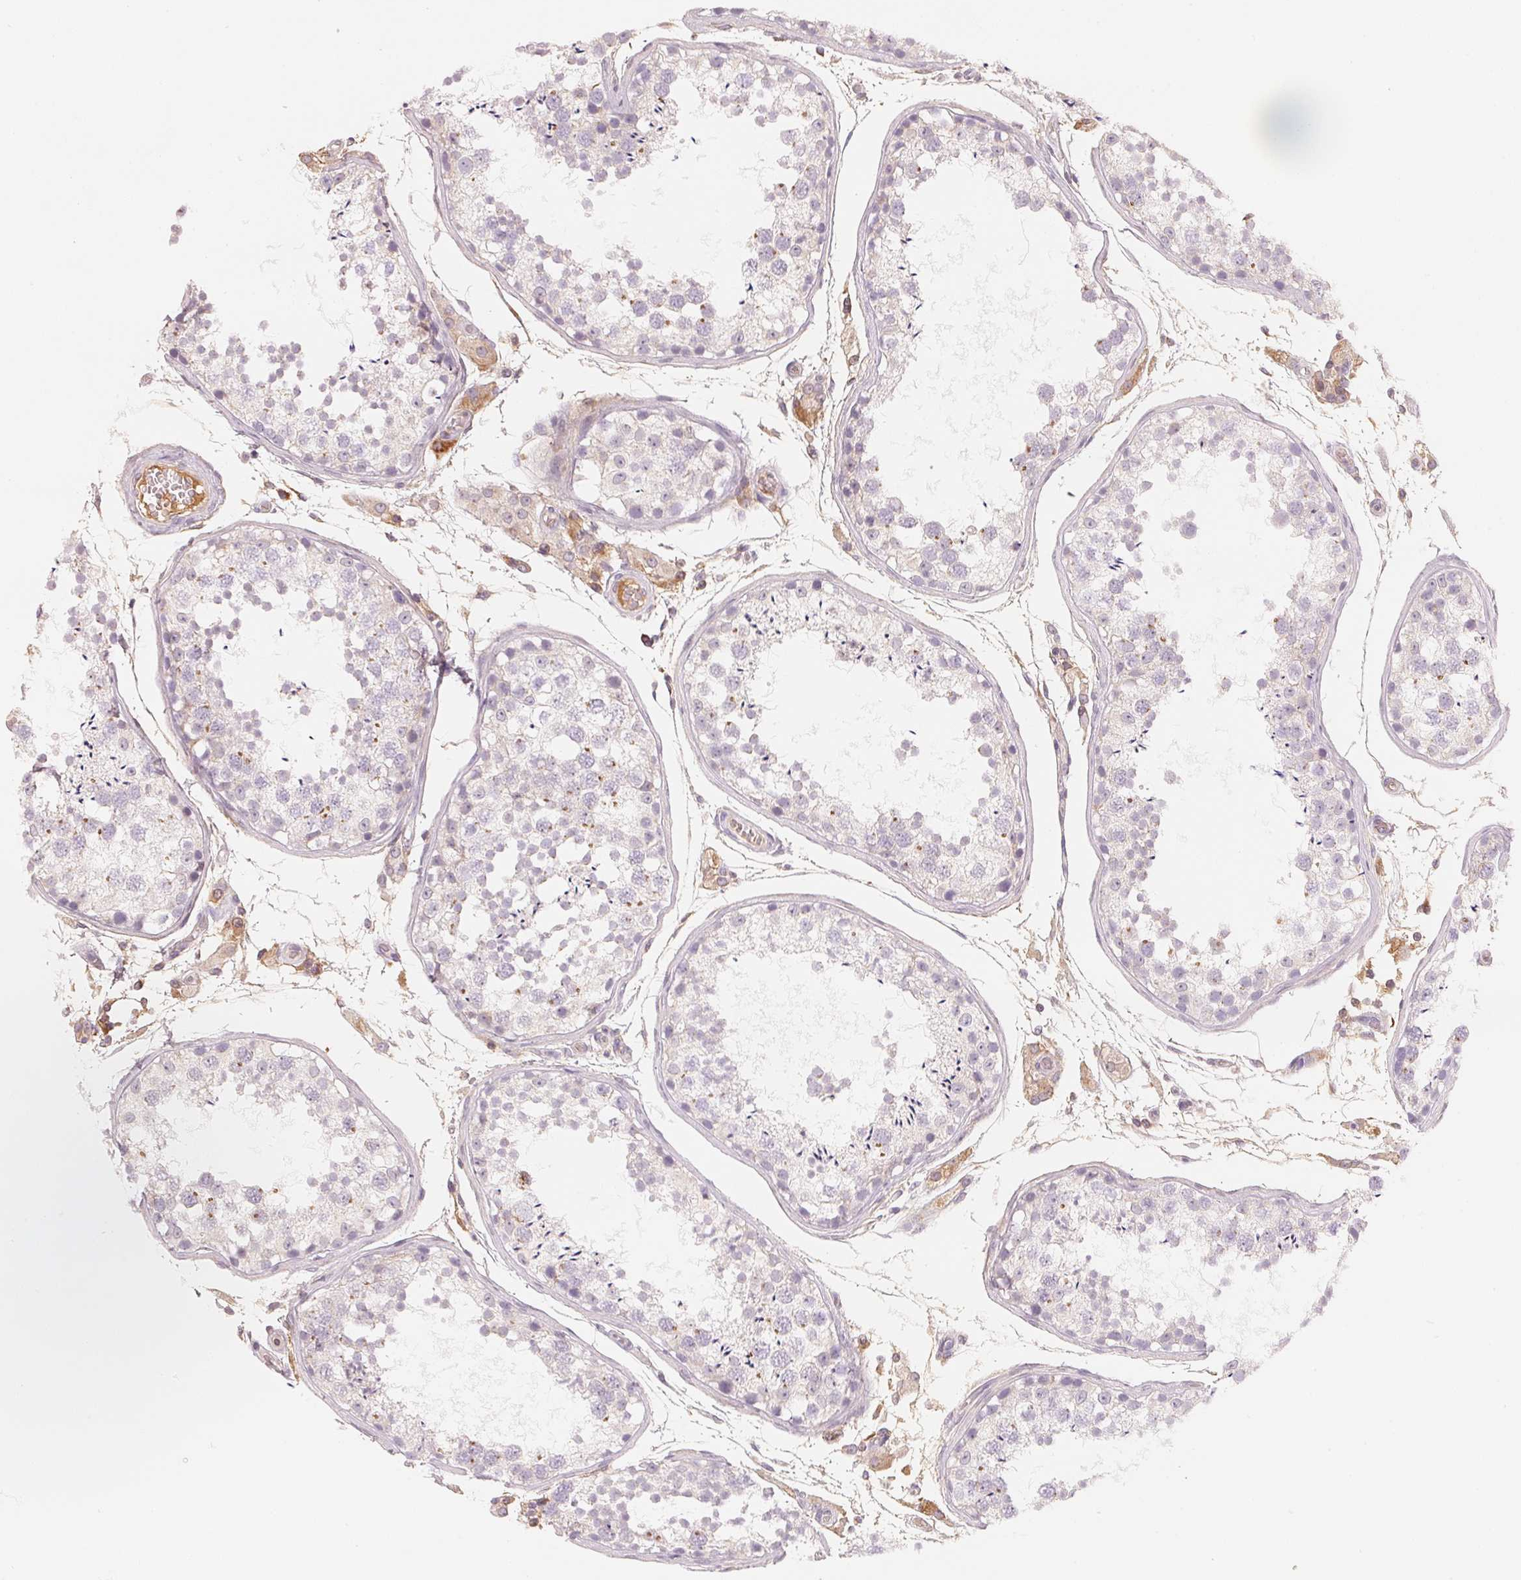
{"staining": {"intensity": "negative", "quantity": "none", "location": "none"}, "tissue": "testis", "cell_type": "Cells in seminiferous ducts", "image_type": "normal", "snomed": [{"axis": "morphology", "description": "Normal tissue, NOS"}, {"axis": "topography", "description": "Testis"}], "caption": "Immunohistochemistry of unremarkable testis displays no positivity in cells in seminiferous ducts. (IHC, brightfield microscopy, high magnification).", "gene": "CFHR2", "patient": {"sex": "male", "age": 29}}